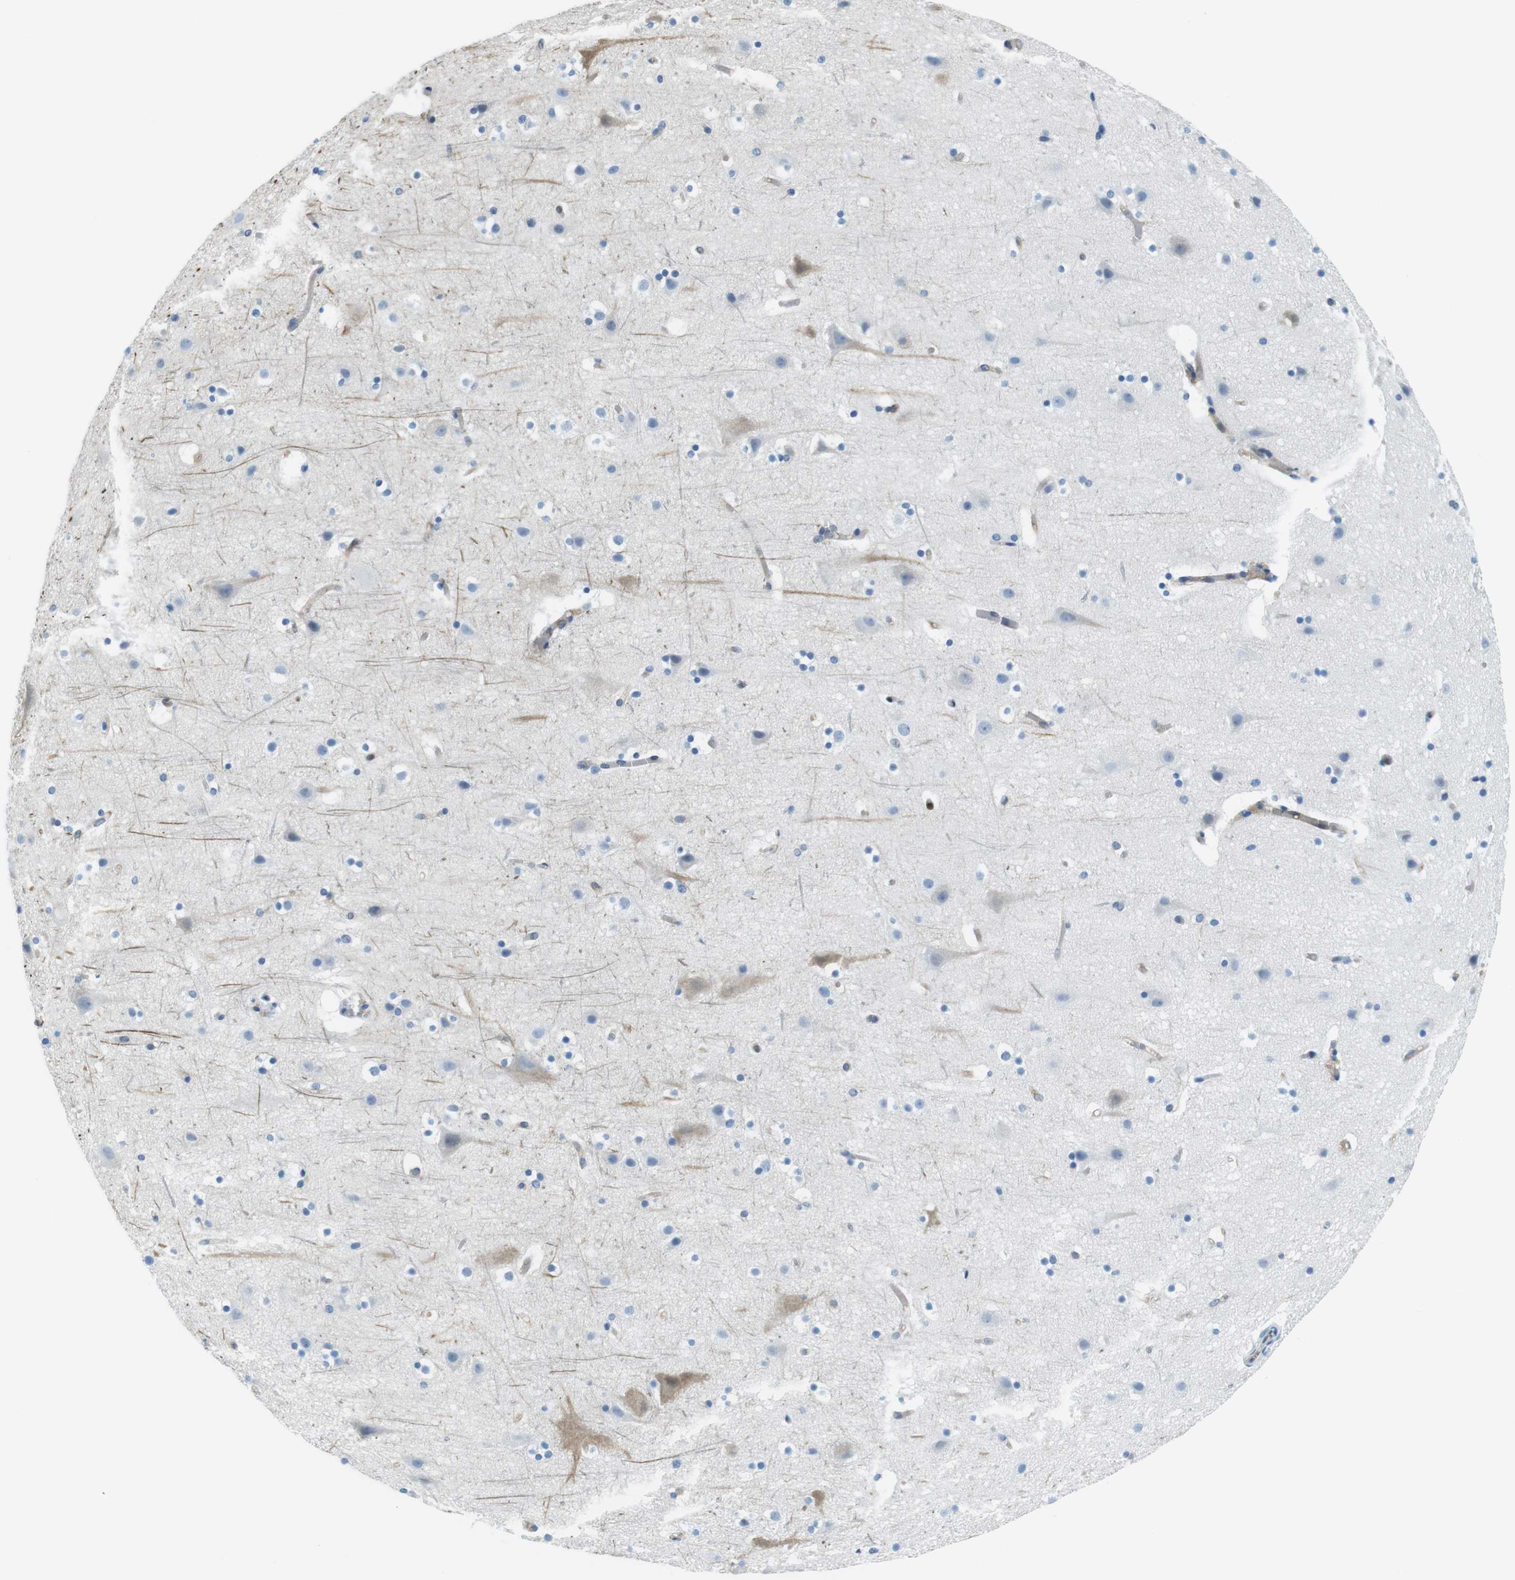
{"staining": {"intensity": "weak", "quantity": "25%-75%", "location": "cytoplasmic/membranous"}, "tissue": "cerebral cortex", "cell_type": "Endothelial cells", "image_type": "normal", "snomed": [{"axis": "morphology", "description": "Normal tissue, NOS"}, {"axis": "topography", "description": "Cerebral cortex"}], "caption": "Immunohistochemical staining of unremarkable human cerebral cortex exhibits low levels of weak cytoplasmic/membranous expression in approximately 25%-75% of endothelial cells.", "gene": "TES", "patient": {"sex": "male", "age": 45}}